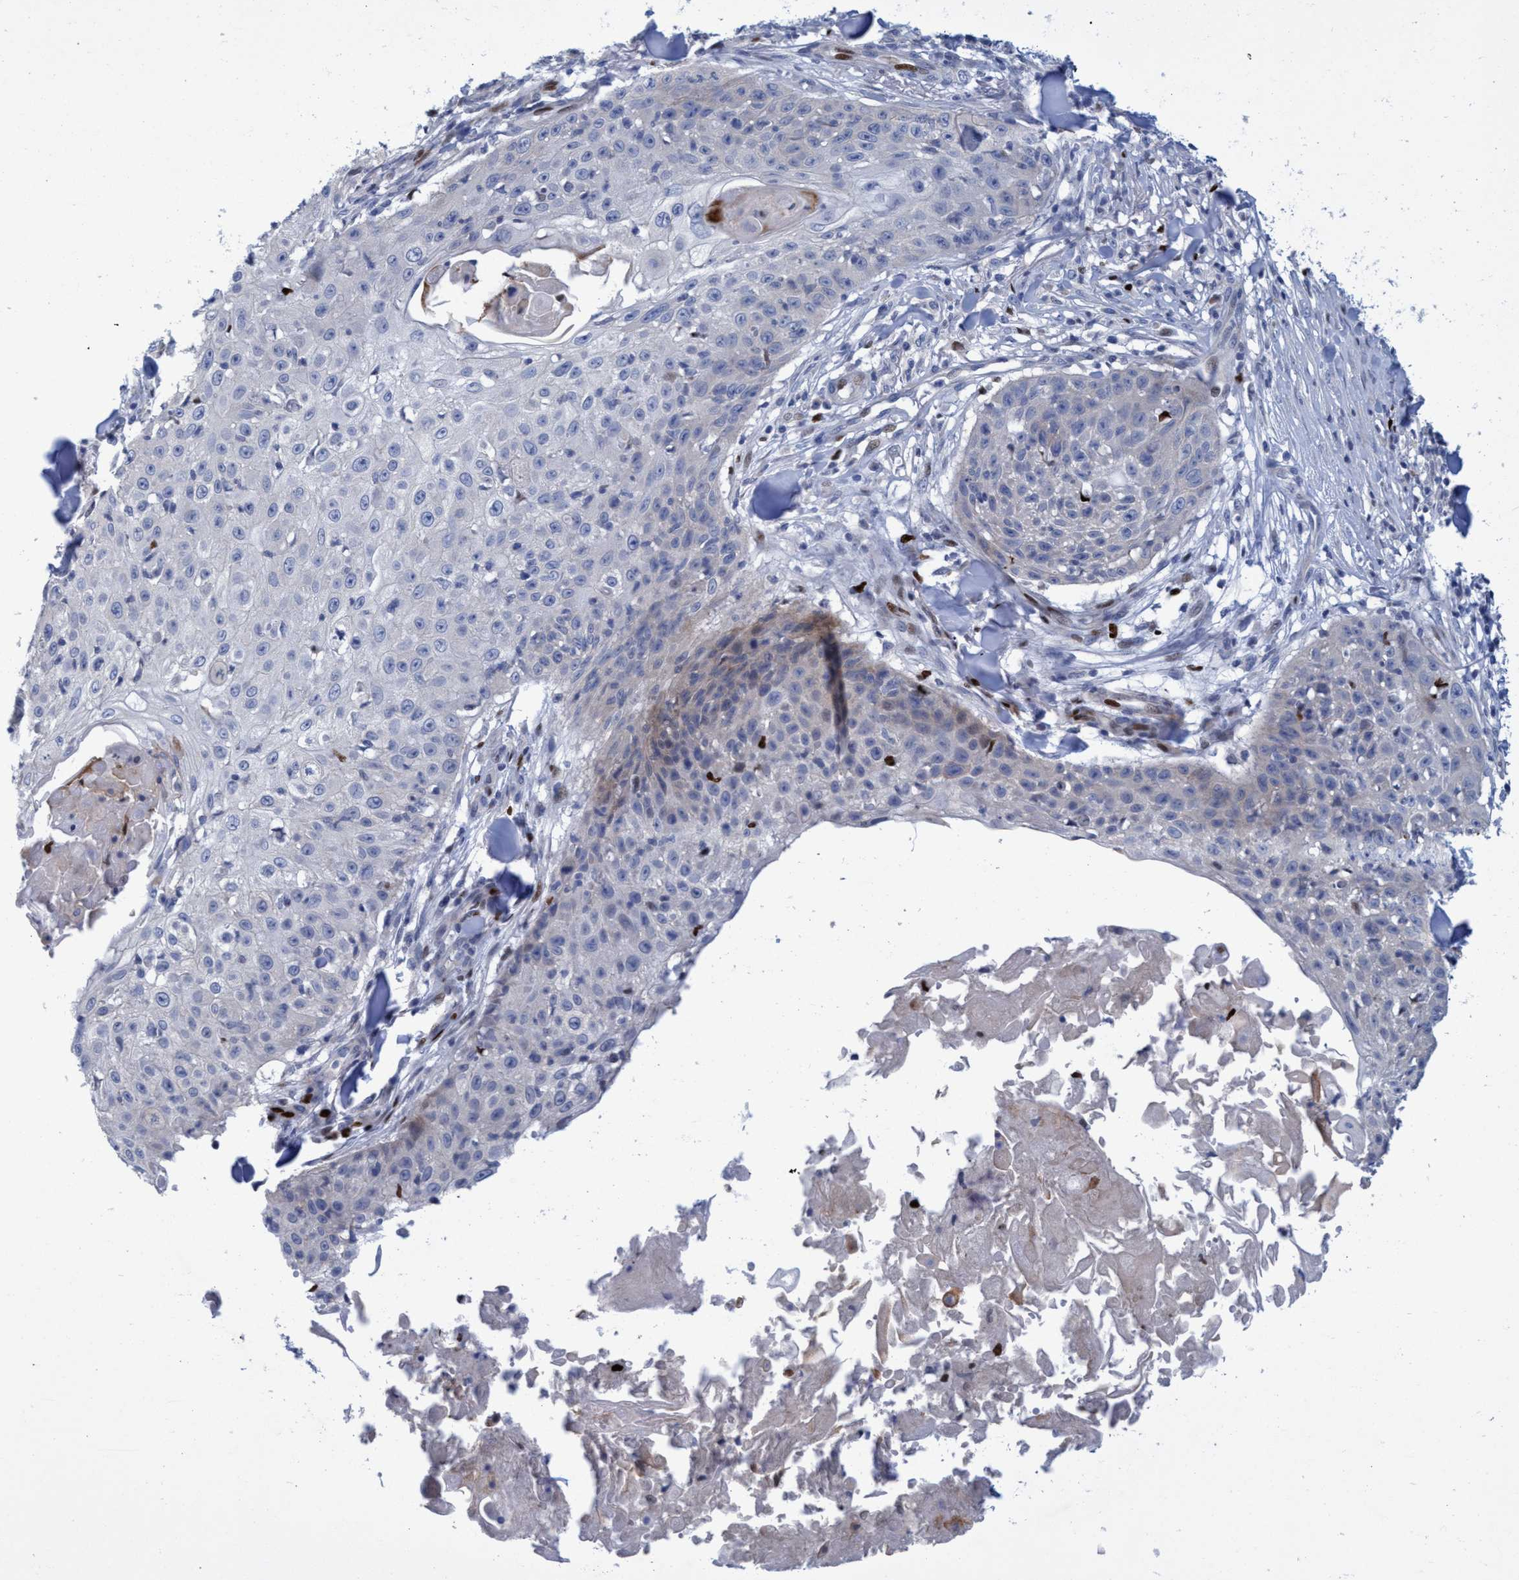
{"staining": {"intensity": "weak", "quantity": "<25%", "location": "cytoplasmic/membranous"}, "tissue": "skin cancer", "cell_type": "Tumor cells", "image_type": "cancer", "snomed": [{"axis": "morphology", "description": "Squamous cell carcinoma, NOS"}, {"axis": "topography", "description": "Skin"}], "caption": "Tumor cells are negative for brown protein staining in skin cancer (squamous cell carcinoma). Brightfield microscopy of IHC stained with DAB (brown) and hematoxylin (blue), captured at high magnification.", "gene": "R3HCC1", "patient": {"sex": "male", "age": 86}}